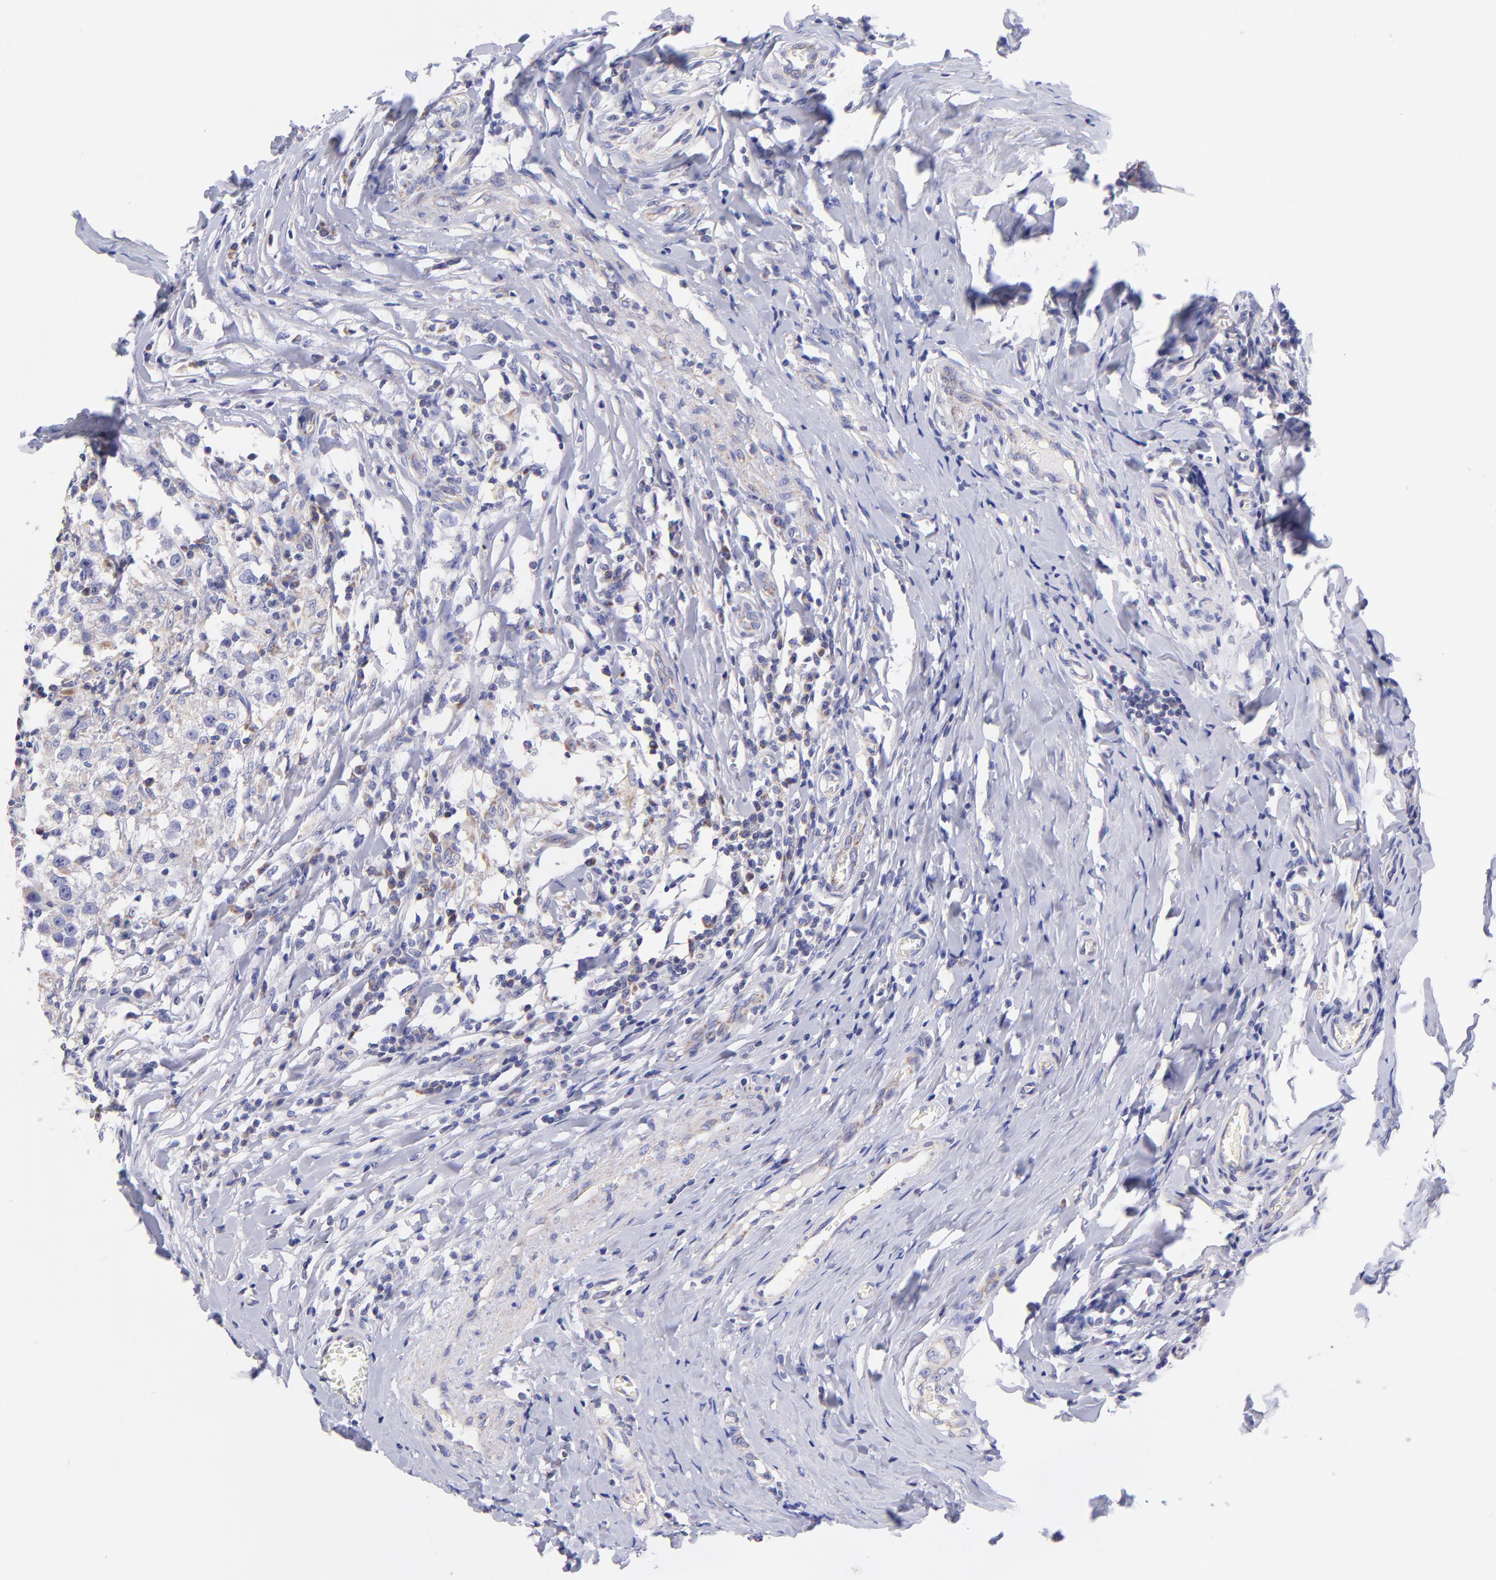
{"staining": {"intensity": "weak", "quantity": "<25%", "location": "cytoplasmic/membranous"}, "tissue": "testis cancer", "cell_type": "Tumor cells", "image_type": "cancer", "snomed": [{"axis": "morphology", "description": "Seminoma, NOS"}, {"axis": "topography", "description": "Testis"}], "caption": "Immunohistochemistry (IHC) micrograph of seminoma (testis) stained for a protein (brown), which exhibits no expression in tumor cells.", "gene": "NDUFB7", "patient": {"sex": "male", "age": 24}}